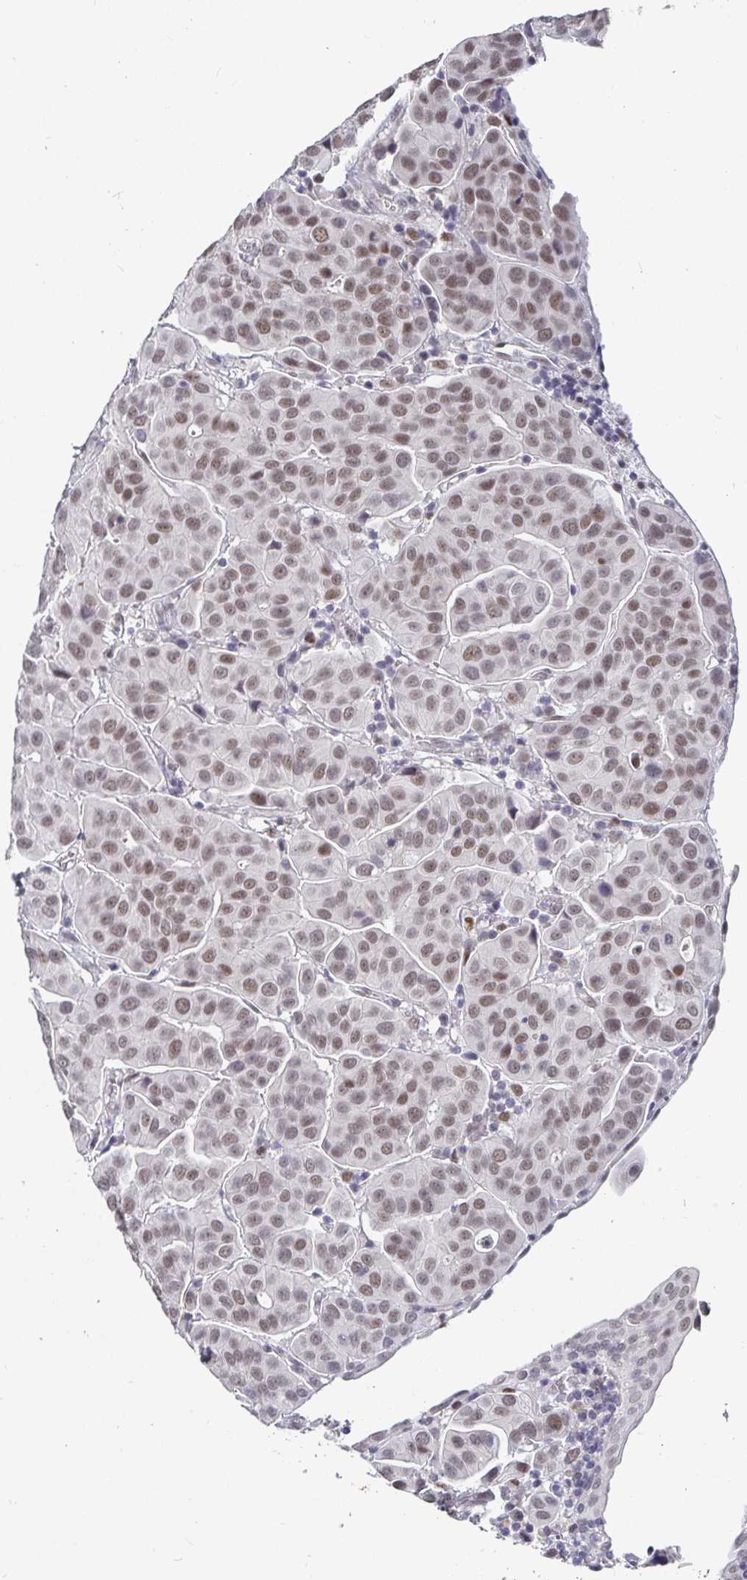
{"staining": {"intensity": "moderate", "quantity": "25%-75%", "location": "nuclear"}, "tissue": "renal cancer", "cell_type": "Tumor cells", "image_type": "cancer", "snomed": [{"axis": "morphology", "description": "Adenocarcinoma, NOS"}, {"axis": "topography", "description": "Urinary bladder"}], "caption": "A high-resolution histopathology image shows IHC staining of renal cancer, which displays moderate nuclear positivity in about 25%-75% of tumor cells.", "gene": "RCOR1", "patient": {"sex": "male", "age": 61}}